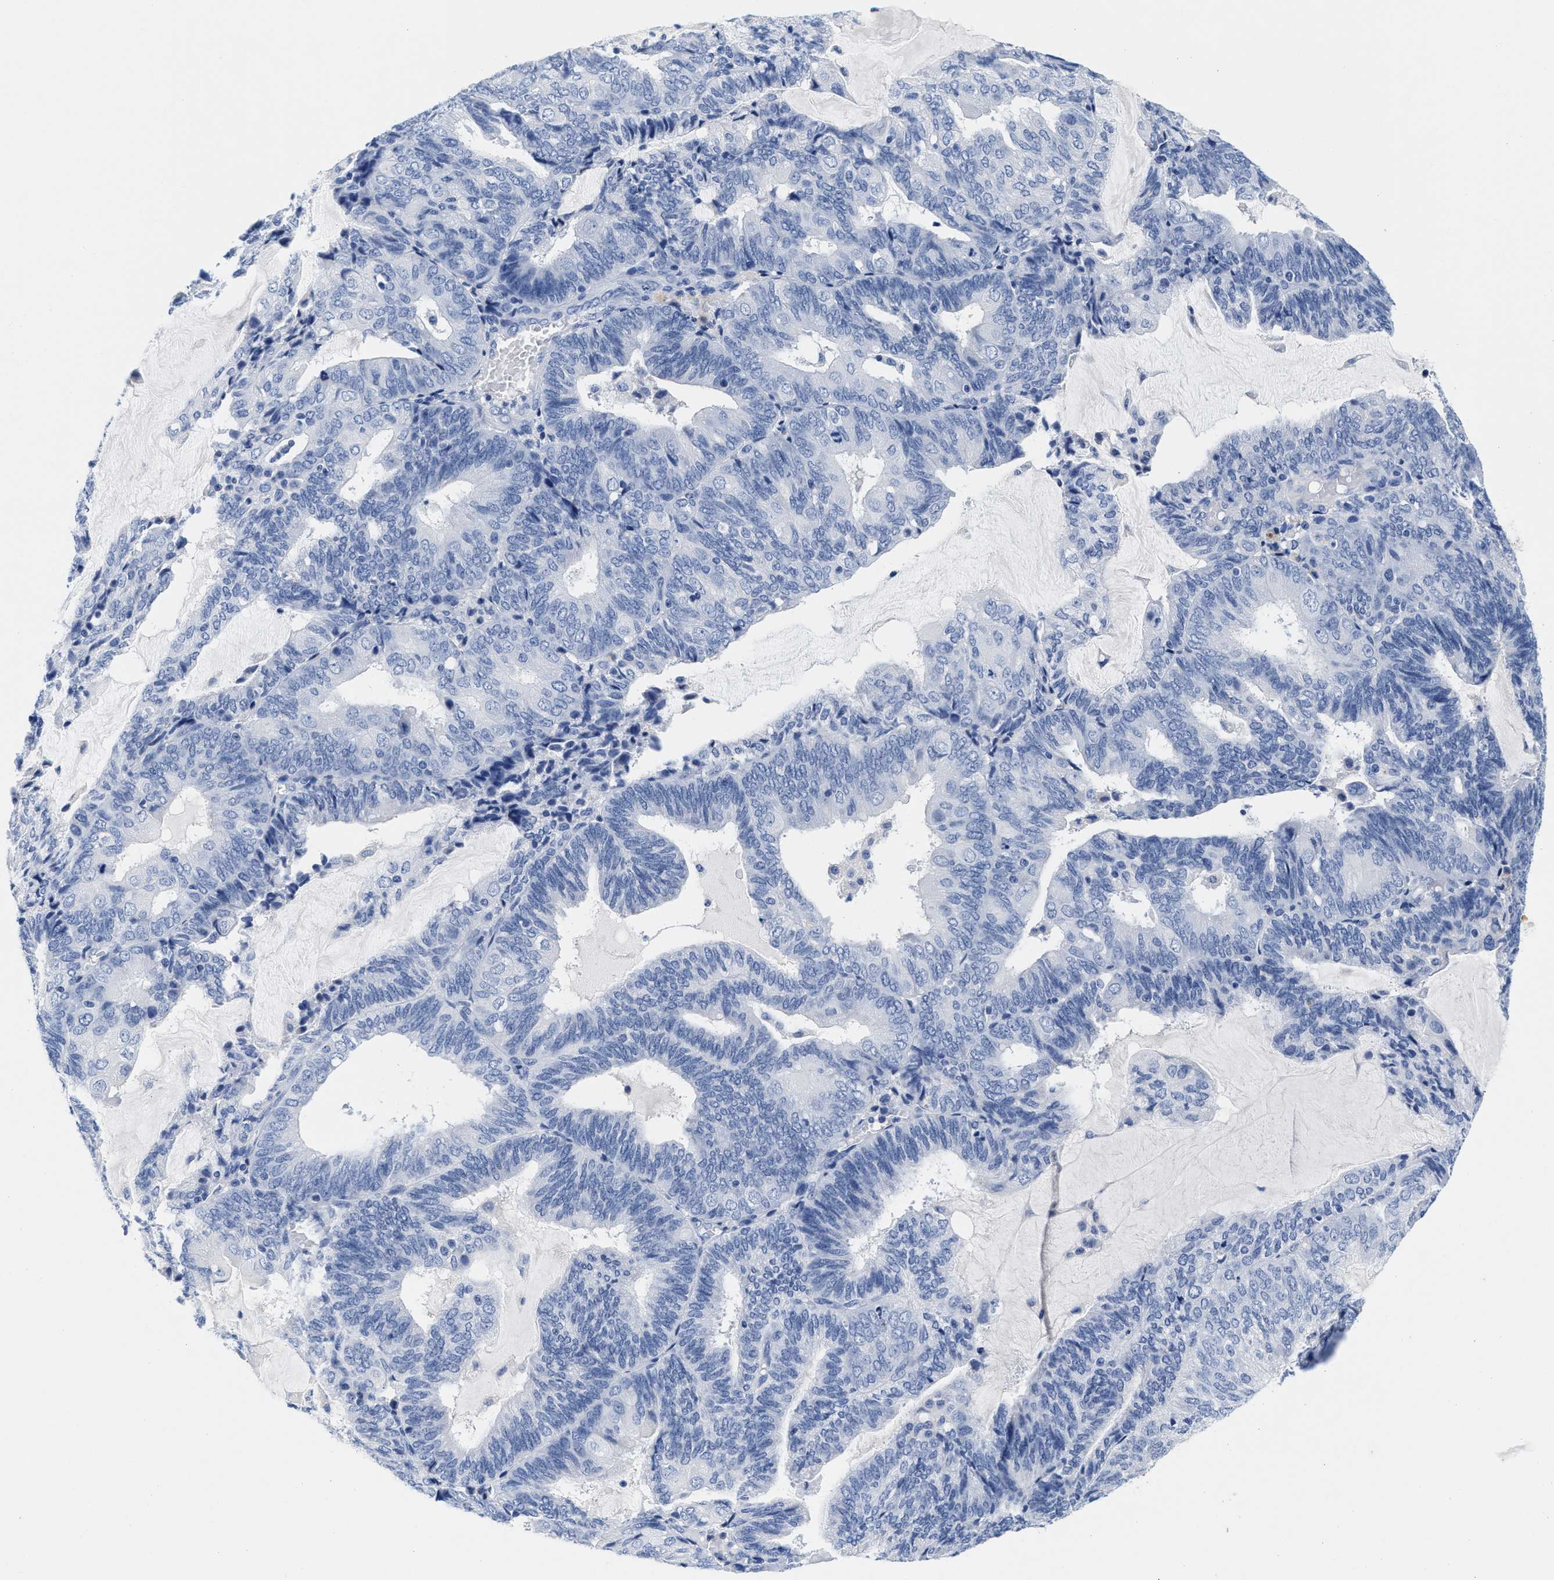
{"staining": {"intensity": "negative", "quantity": "none", "location": "none"}, "tissue": "endometrial cancer", "cell_type": "Tumor cells", "image_type": "cancer", "snomed": [{"axis": "morphology", "description": "Adenocarcinoma, NOS"}, {"axis": "topography", "description": "Endometrium"}], "caption": "Immunohistochemical staining of human endometrial cancer (adenocarcinoma) demonstrates no significant positivity in tumor cells. Brightfield microscopy of immunohistochemistry stained with DAB (brown) and hematoxylin (blue), captured at high magnification.", "gene": "TTC3", "patient": {"sex": "female", "age": 81}}